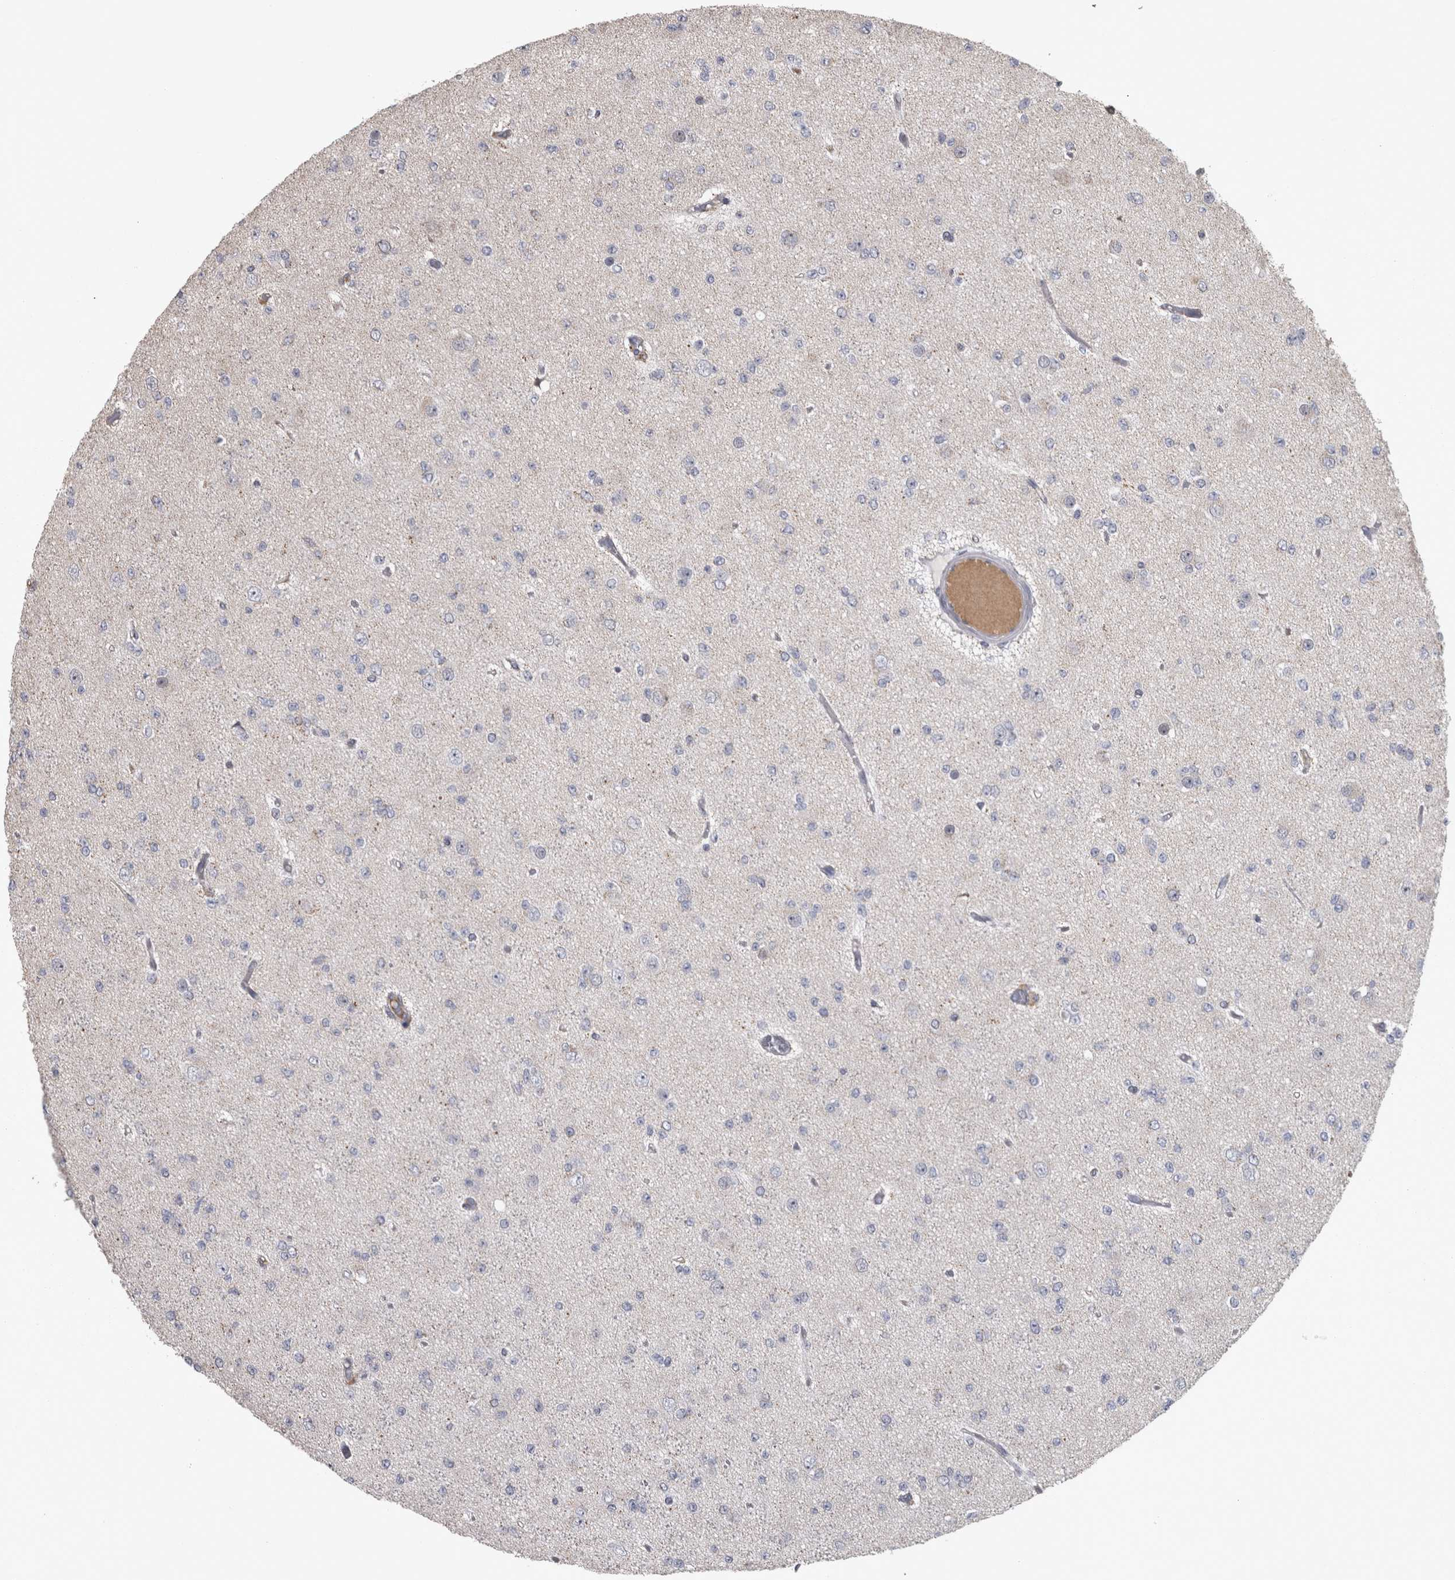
{"staining": {"intensity": "negative", "quantity": "none", "location": "none"}, "tissue": "glioma", "cell_type": "Tumor cells", "image_type": "cancer", "snomed": [{"axis": "morphology", "description": "Glioma, malignant, Low grade"}, {"axis": "topography", "description": "Brain"}], "caption": "Photomicrograph shows no protein staining in tumor cells of malignant low-grade glioma tissue.", "gene": "DBT", "patient": {"sex": "female", "age": 22}}